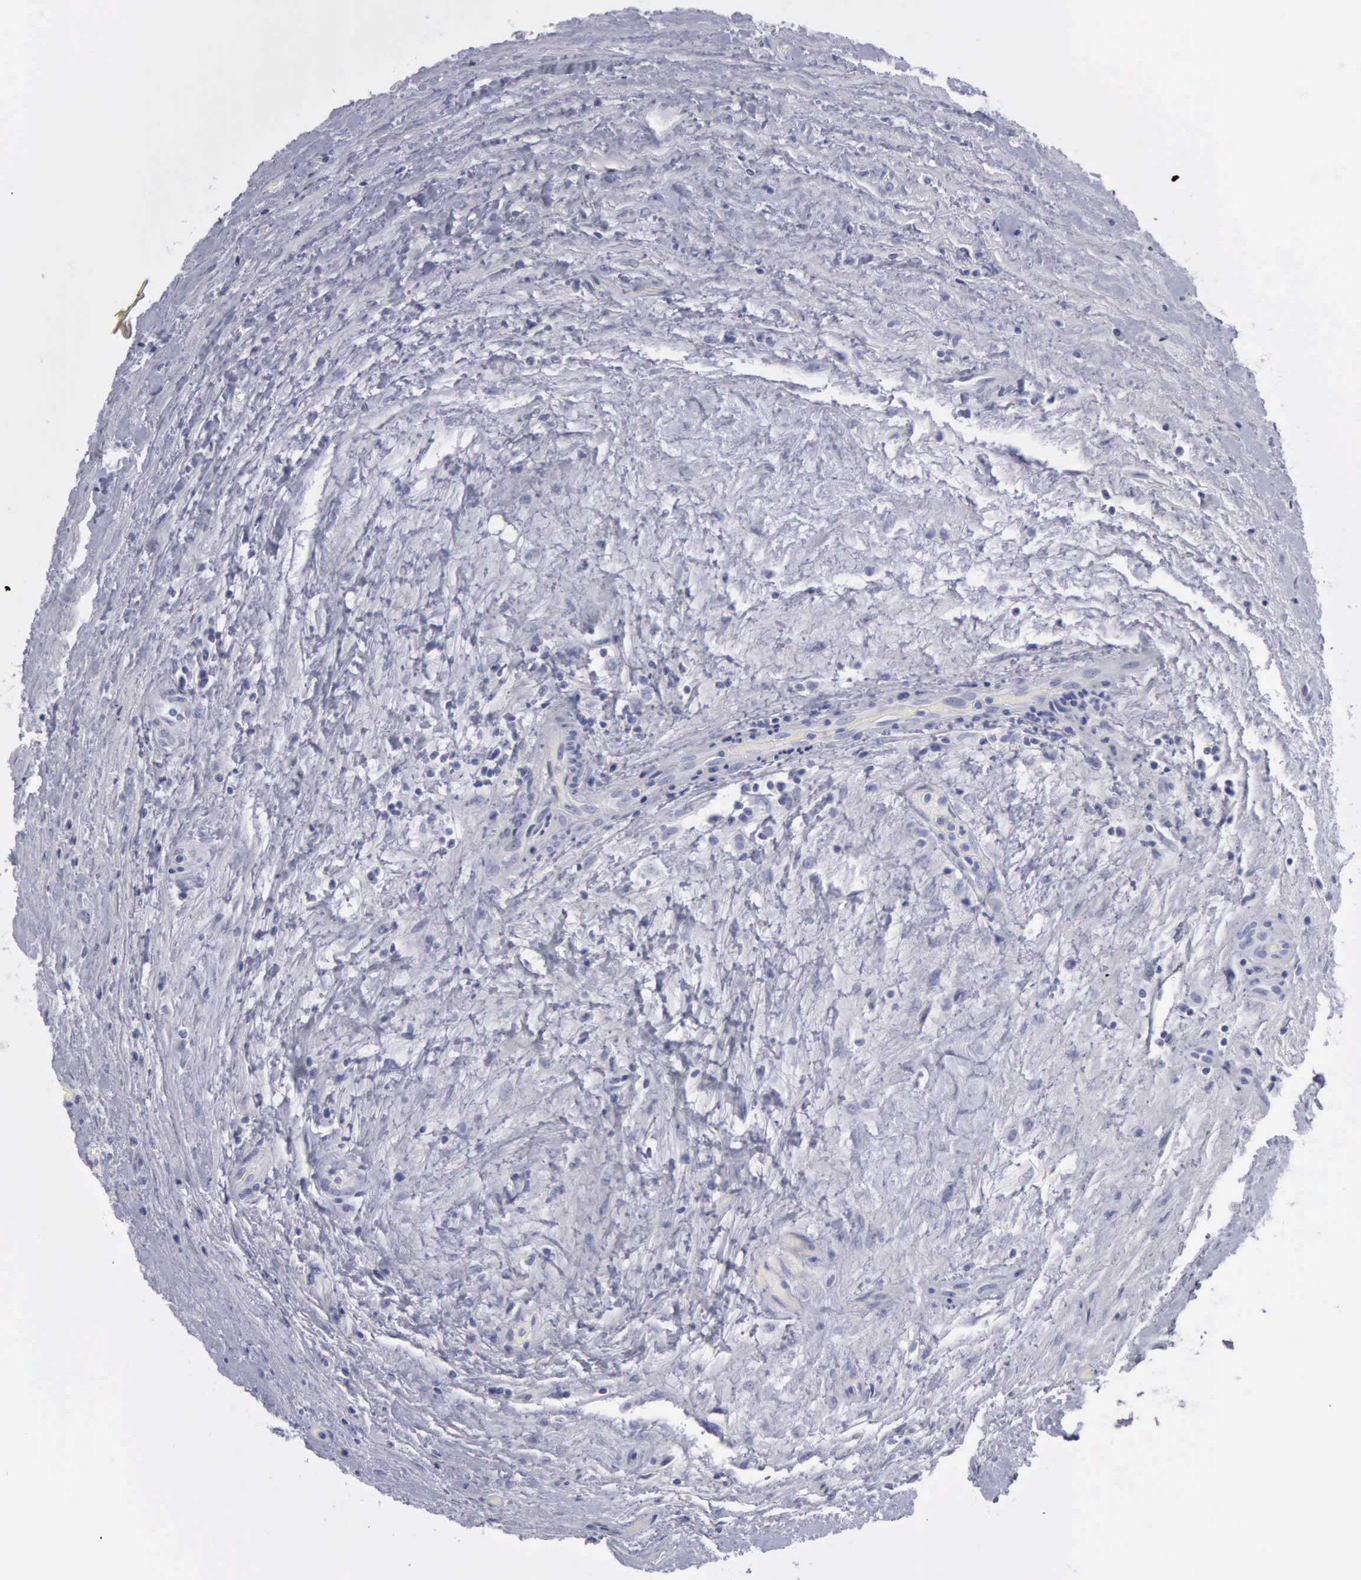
{"staining": {"intensity": "negative", "quantity": "none", "location": "none"}, "tissue": "testis cancer", "cell_type": "Tumor cells", "image_type": "cancer", "snomed": [{"axis": "morphology", "description": "Seminoma, NOS"}, {"axis": "topography", "description": "Testis"}], "caption": "IHC micrograph of testis cancer (seminoma) stained for a protein (brown), which demonstrates no staining in tumor cells.", "gene": "KRT13", "patient": {"sex": "male", "age": 43}}